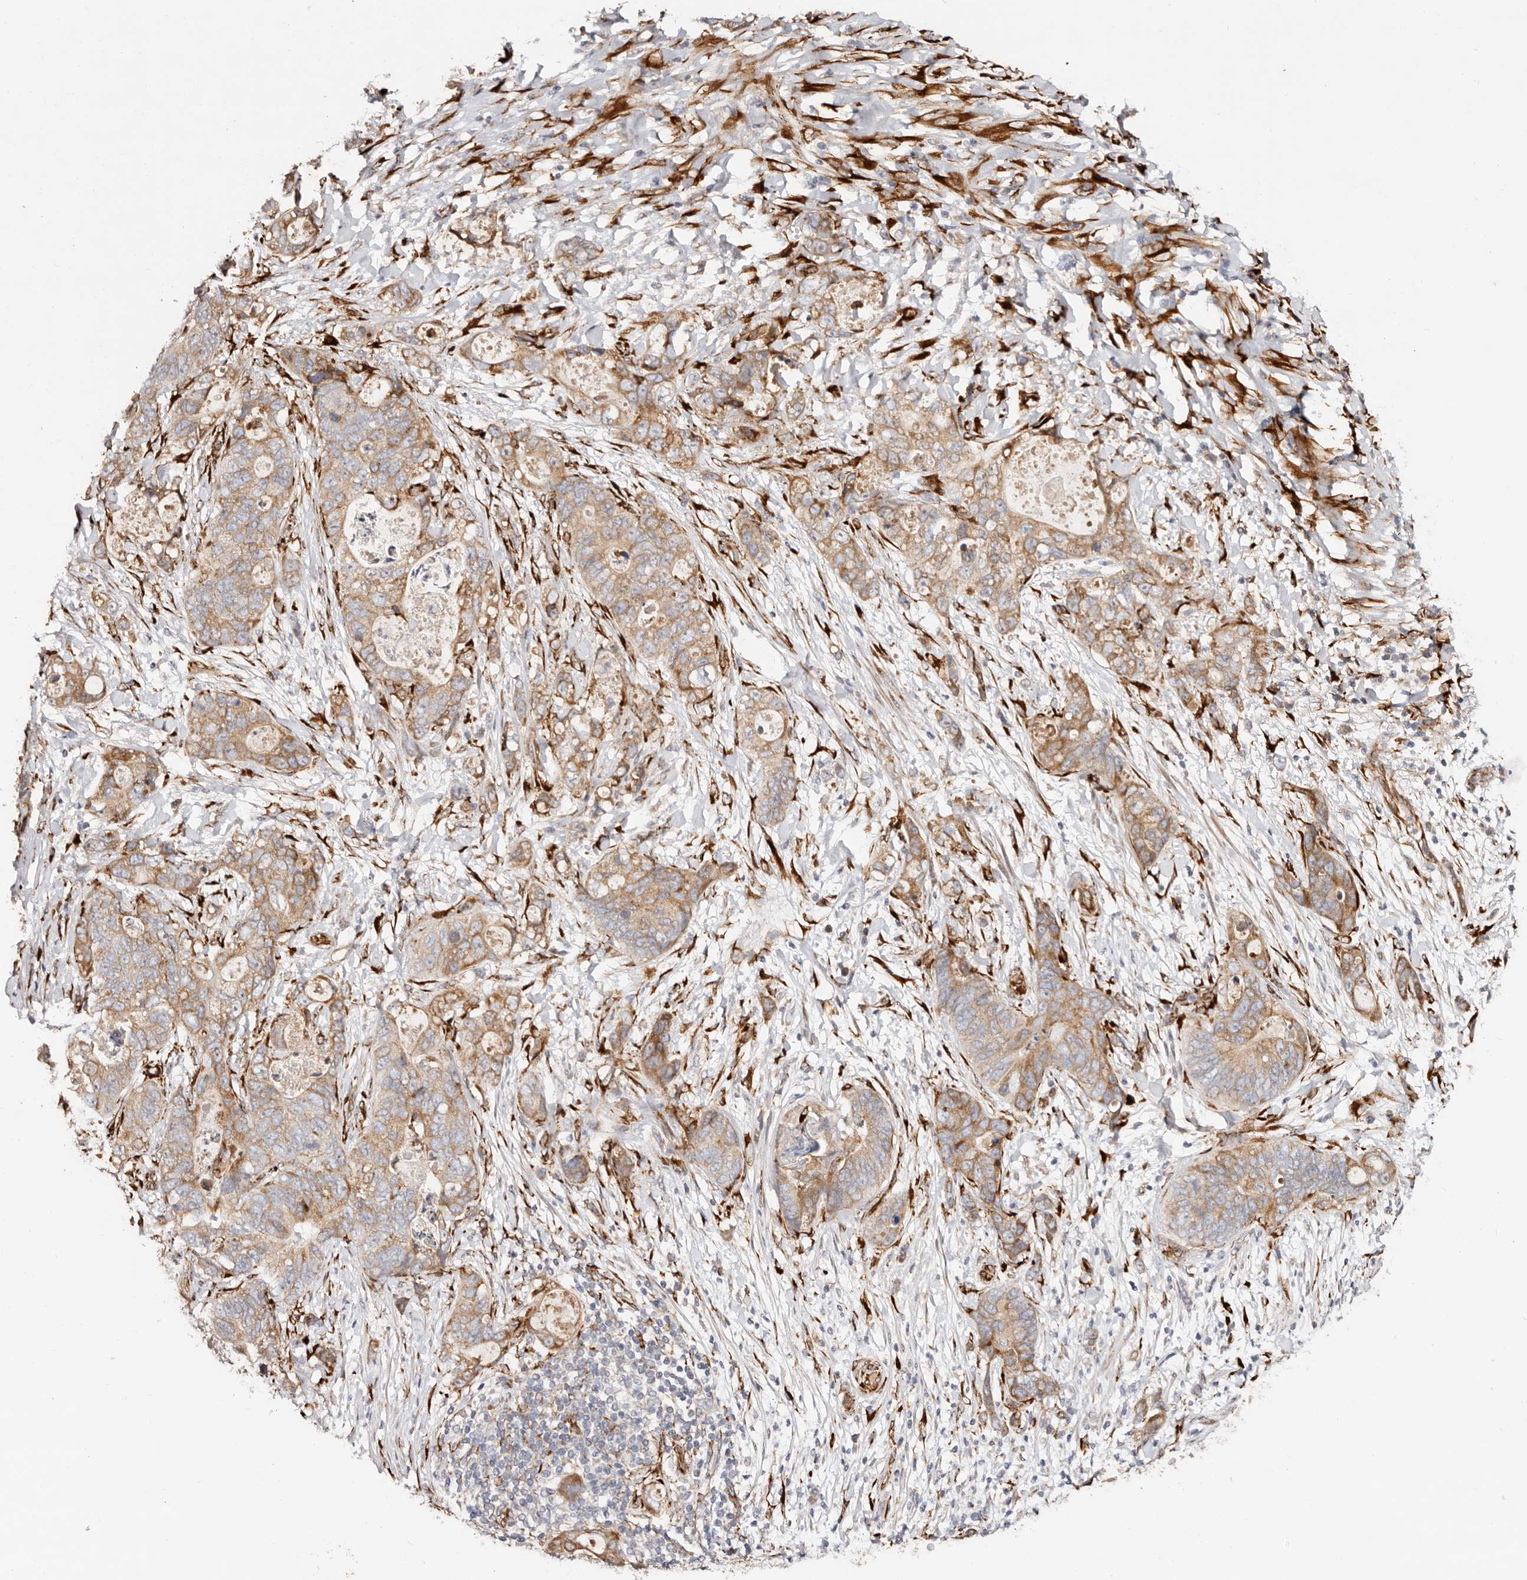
{"staining": {"intensity": "moderate", "quantity": ">75%", "location": "cytoplasmic/membranous"}, "tissue": "stomach cancer", "cell_type": "Tumor cells", "image_type": "cancer", "snomed": [{"axis": "morphology", "description": "Normal tissue, NOS"}, {"axis": "morphology", "description": "Adenocarcinoma, NOS"}, {"axis": "topography", "description": "Stomach"}], "caption": "Immunohistochemistry (IHC) image of neoplastic tissue: adenocarcinoma (stomach) stained using immunohistochemistry demonstrates medium levels of moderate protein expression localized specifically in the cytoplasmic/membranous of tumor cells, appearing as a cytoplasmic/membranous brown color.", "gene": "SERPINH1", "patient": {"sex": "female", "age": 89}}